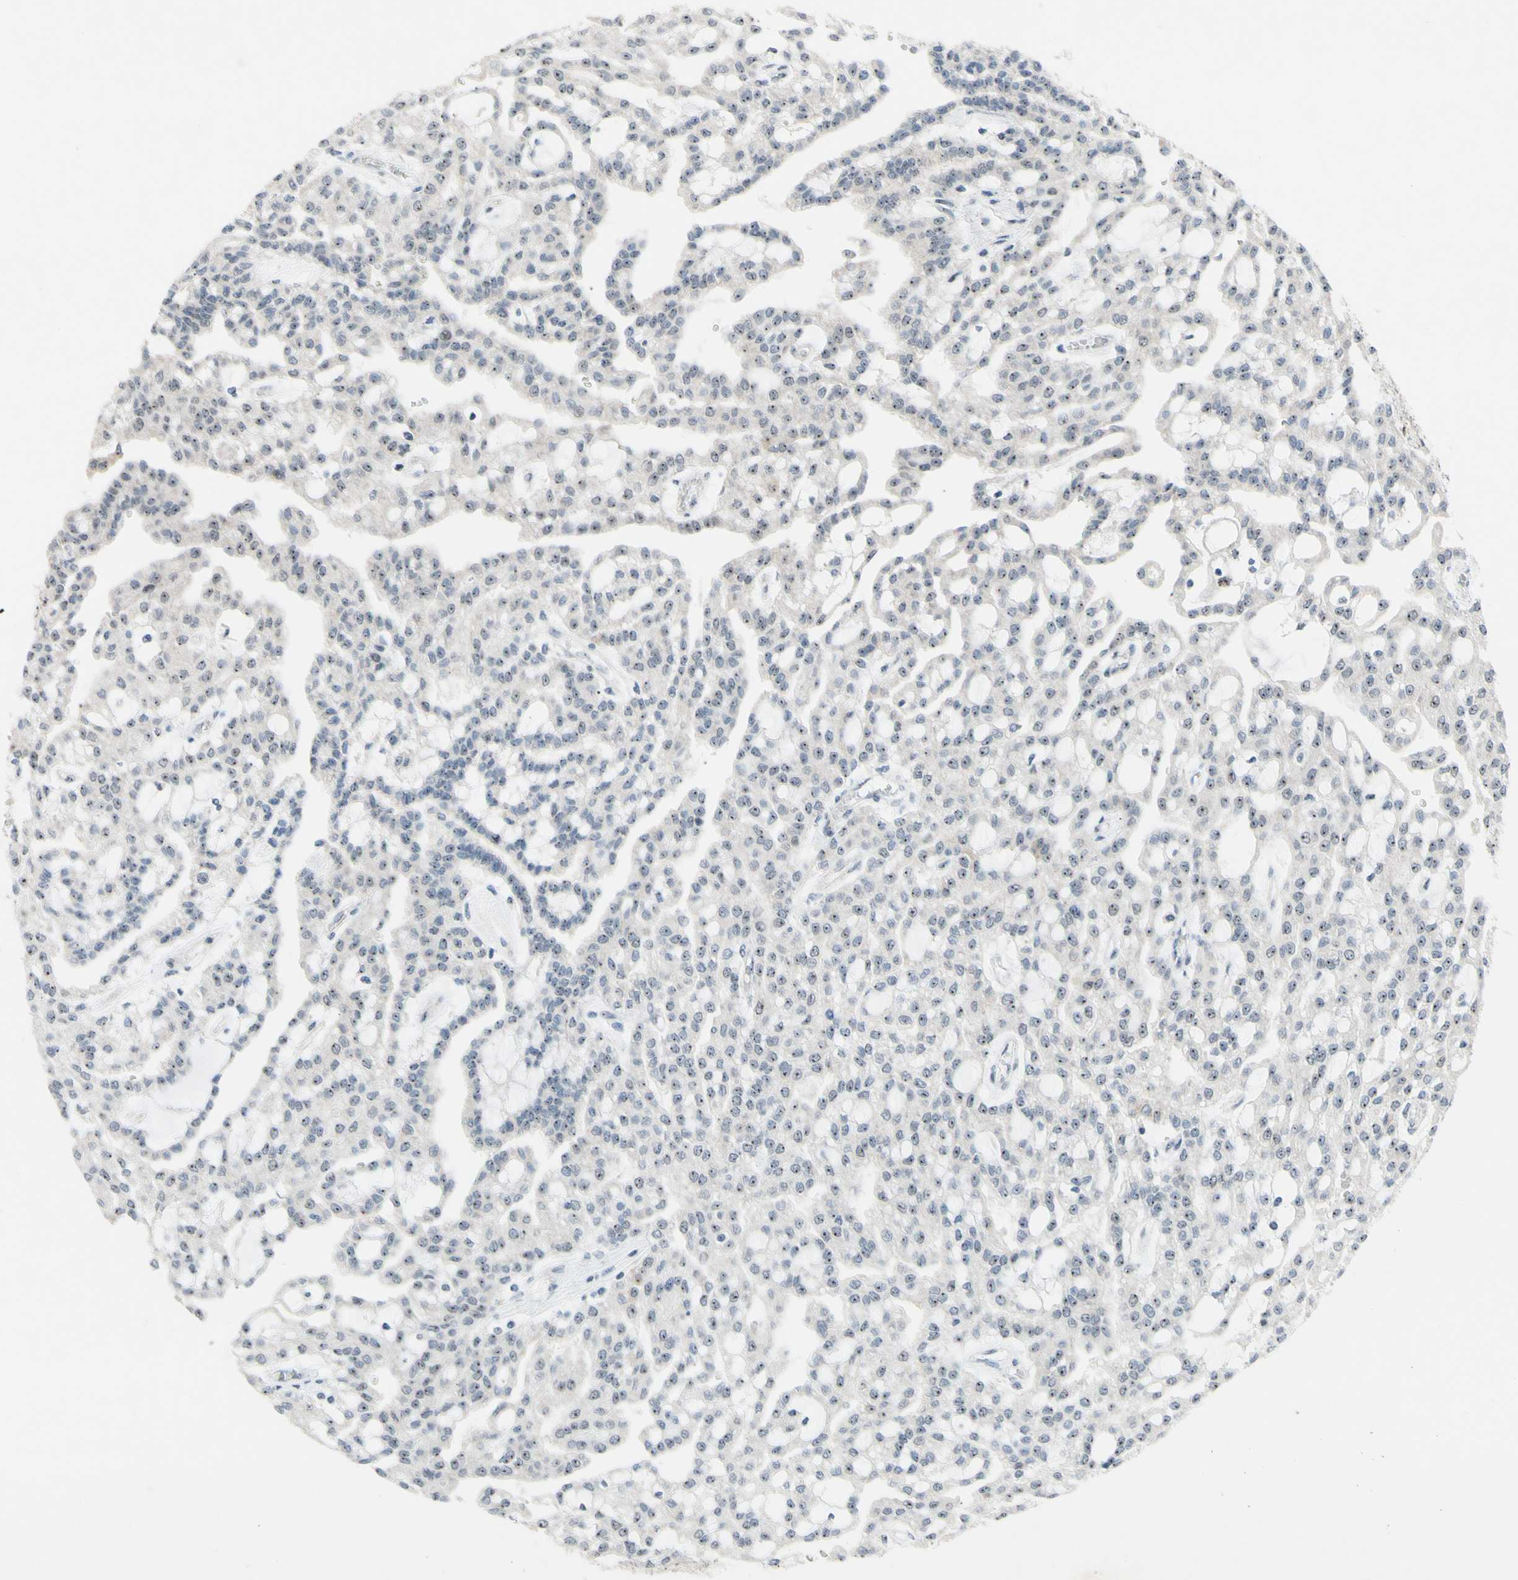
{"staining": {"intensity": "moderate", "quantity": "25%-75%", "location": "nuclear"}, "tissue": "renal cancer", "cell_type": "Tumor cells", "image_type": "cancer", "snomed": [{"axis": "morphology", "description": "Adenocarcinoma, NOS"}, {"axis": "topography", "description": "Kidney"}], "caption": "Protein staining of renal adenocarcinoma tissue shows moderate nuclear positivity in about 25%-75% of tumor cells.", "gene": "POLR1A", "patient": {"sex": "male", "age": 63}}